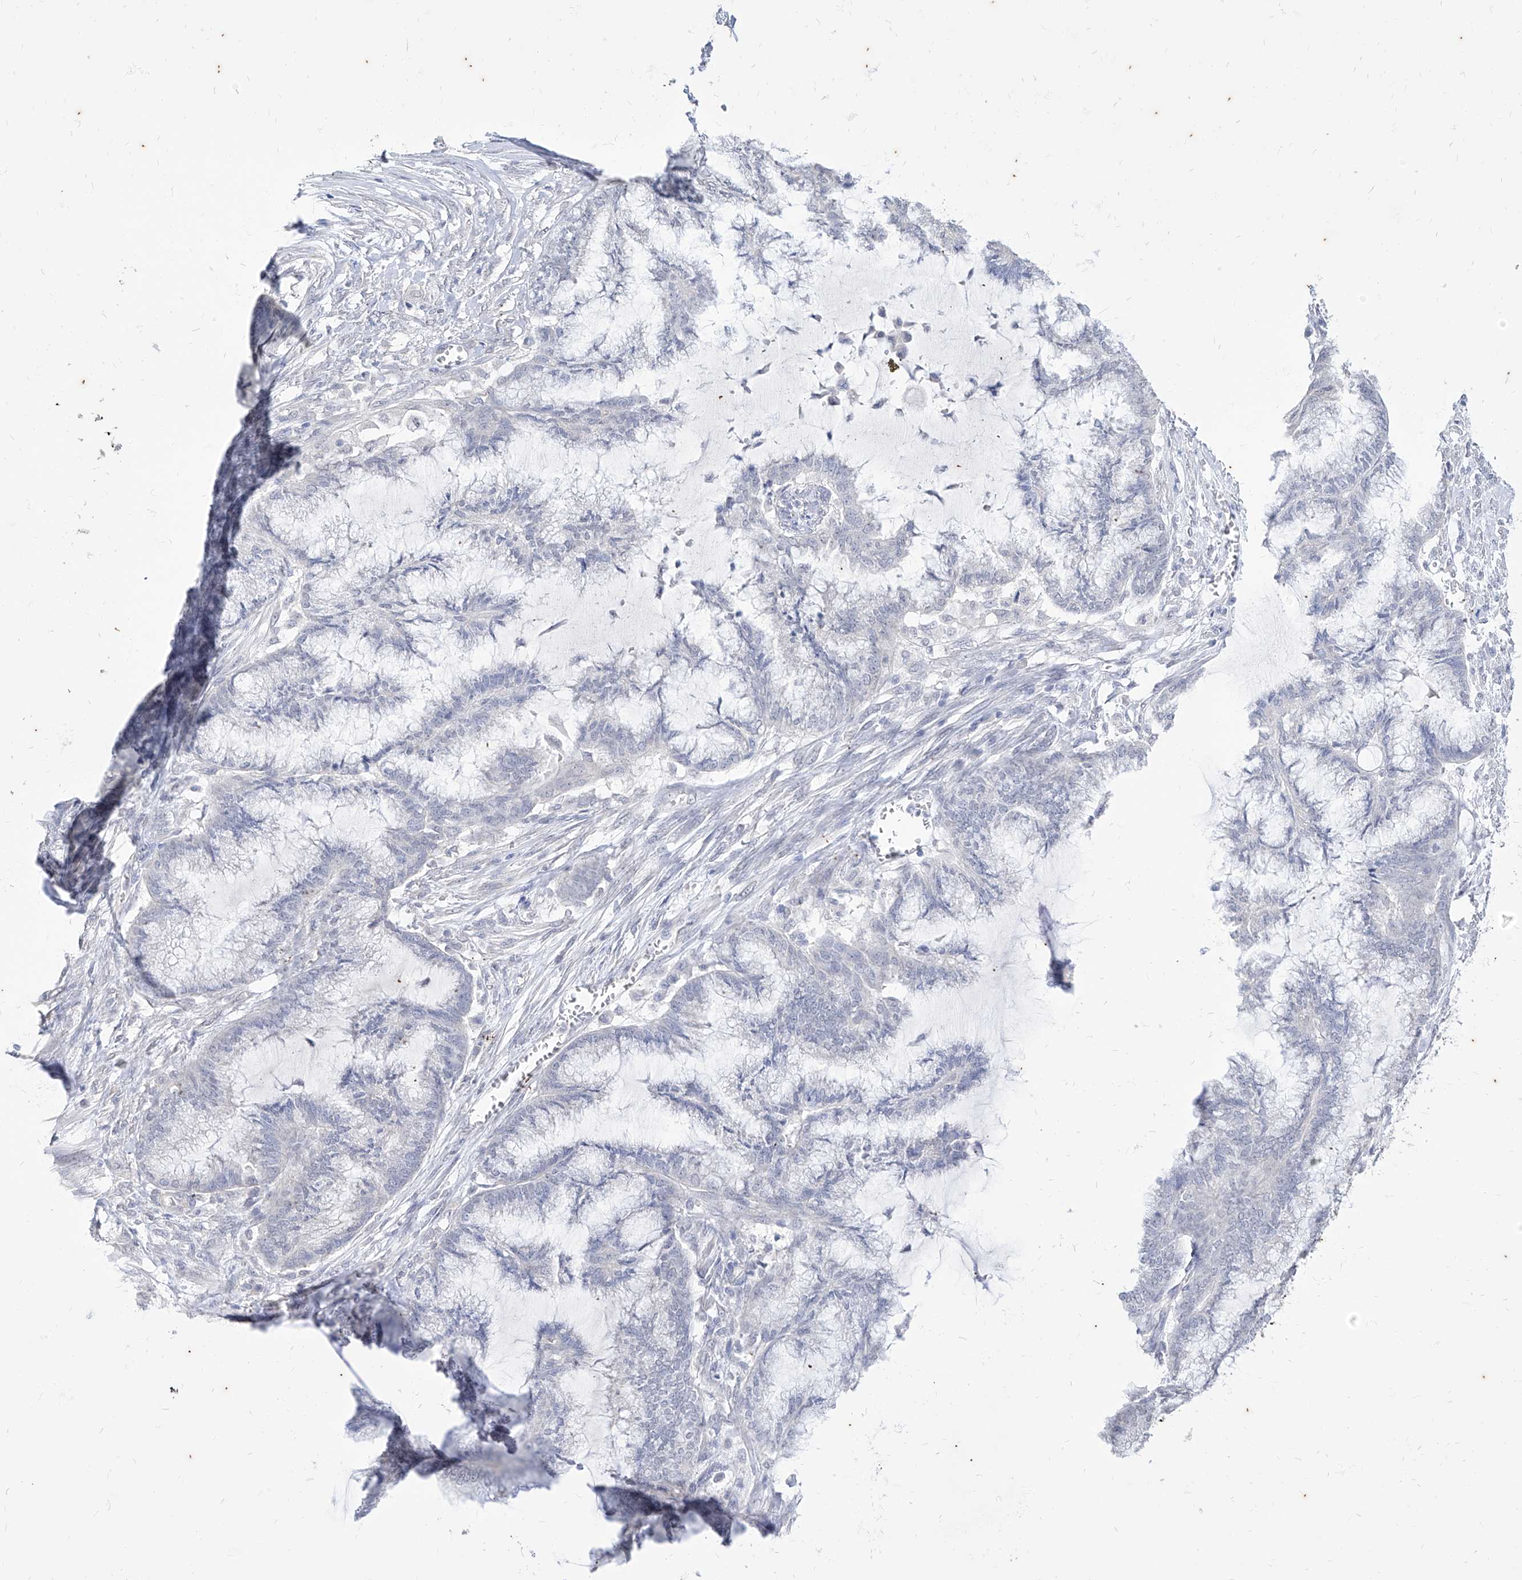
{"staining": {"intensity": "negative", "quantity": "none", "location": "none"}, "tissue": "endometrial cancer", "cell_type": "Tumor cells", "image_type": "cancer", "snomed": [{"axis": "morphology", "description": "Adenocarcinoma, NOS"}, {"axis": "topography", "description": "Endometrium"}], "caption": "Immunohistochemical staining of human endometrial cancer (adenocarcinoma) exhibits no significant expression in tumor cells.", "gene": "PHF20L1", "patient": {"sex": "female", "age": 86}}